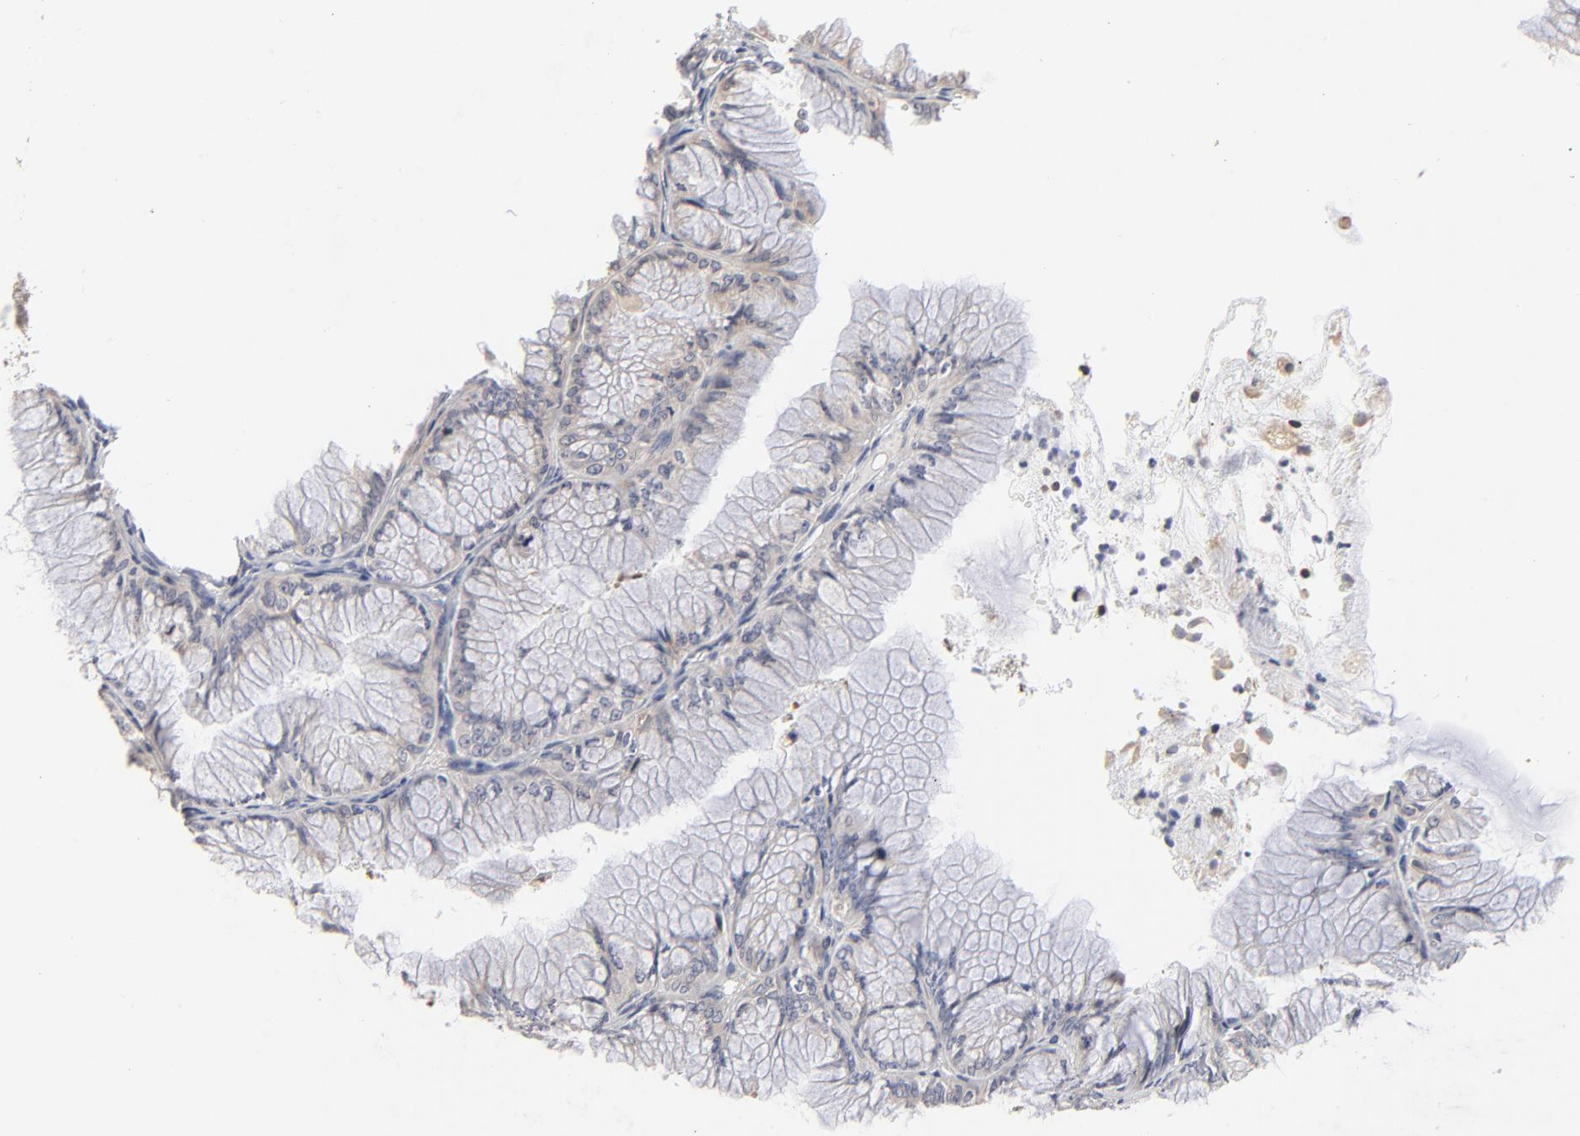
{"staining": {"intensity": "weak", "quantity": "<25%", "location": "cytoplasmic/membranous"}, "tissue": "ovarian cancer", "cell_type": "Tumor cells", "image_type": "cancer", "snomed": [{"axis": "morphology", "description": "Cystadenocarcinoma, mucinous, NOS"}, {"axis": "topography", "description": "Ovary"}], "caption": "The micrograph shows no staining of tumor cells in ovarian mucinous cystadenocarcinoma.", "gene": "RNF213", "patient": {"sex": "female", "age": 63}}